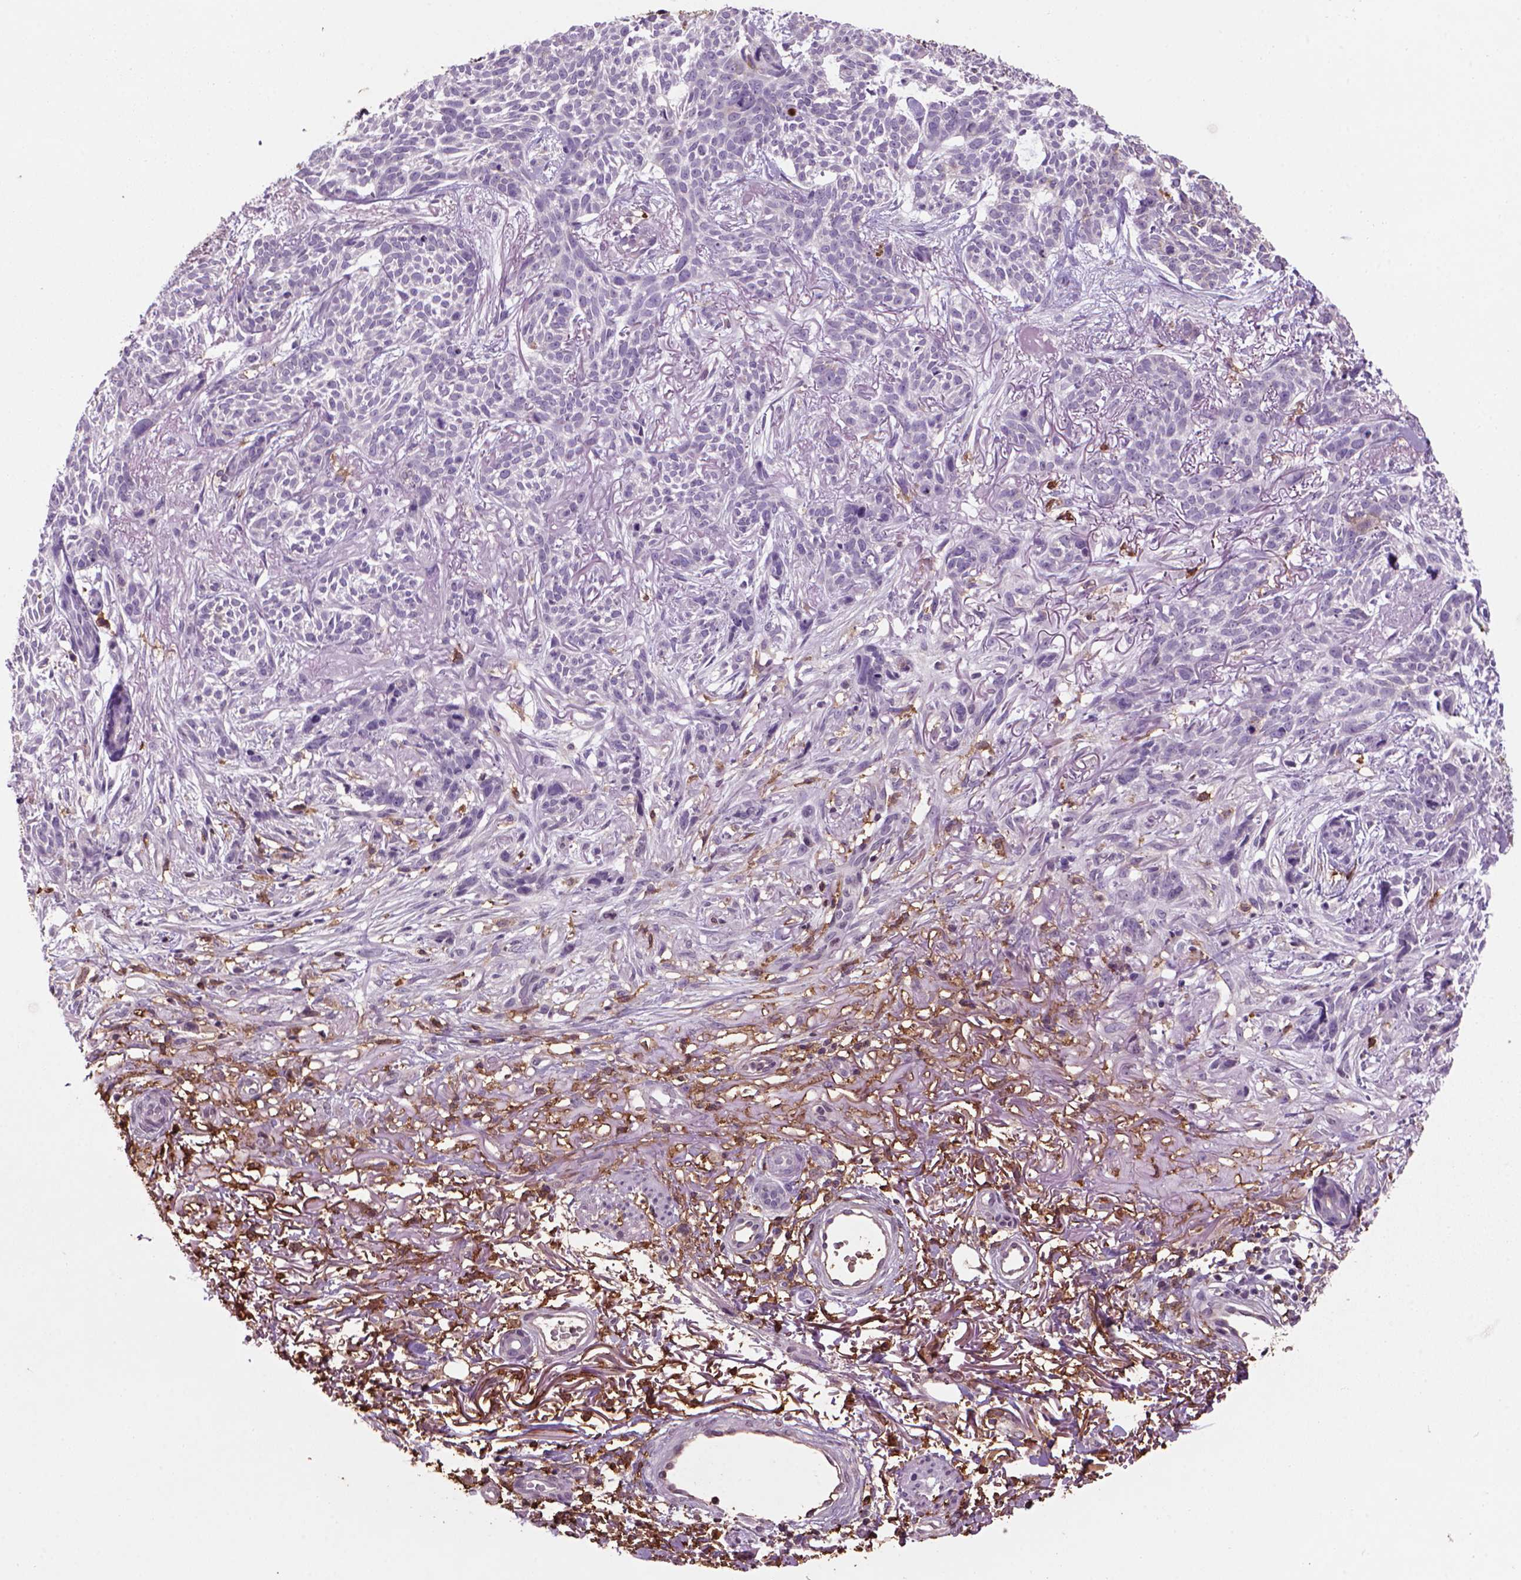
{"staining": {"intensity": "negative", "quantity": "none", "location": "none"}, "tissue": "skin cancer", "cell_type": "Tumor cells", "image_type": "cancer", "snomed": [{"axis": "morphology", "description": "Basal cell carcinoma"}, {"axis": "topography", "description": "Skin"}], "caption": "Photomicrograph shows no protein expression in tumor cells of skin basal cell carcinoma tissue.", "gene": "CD14", "patient": {"sex": "male", "age": 74}}